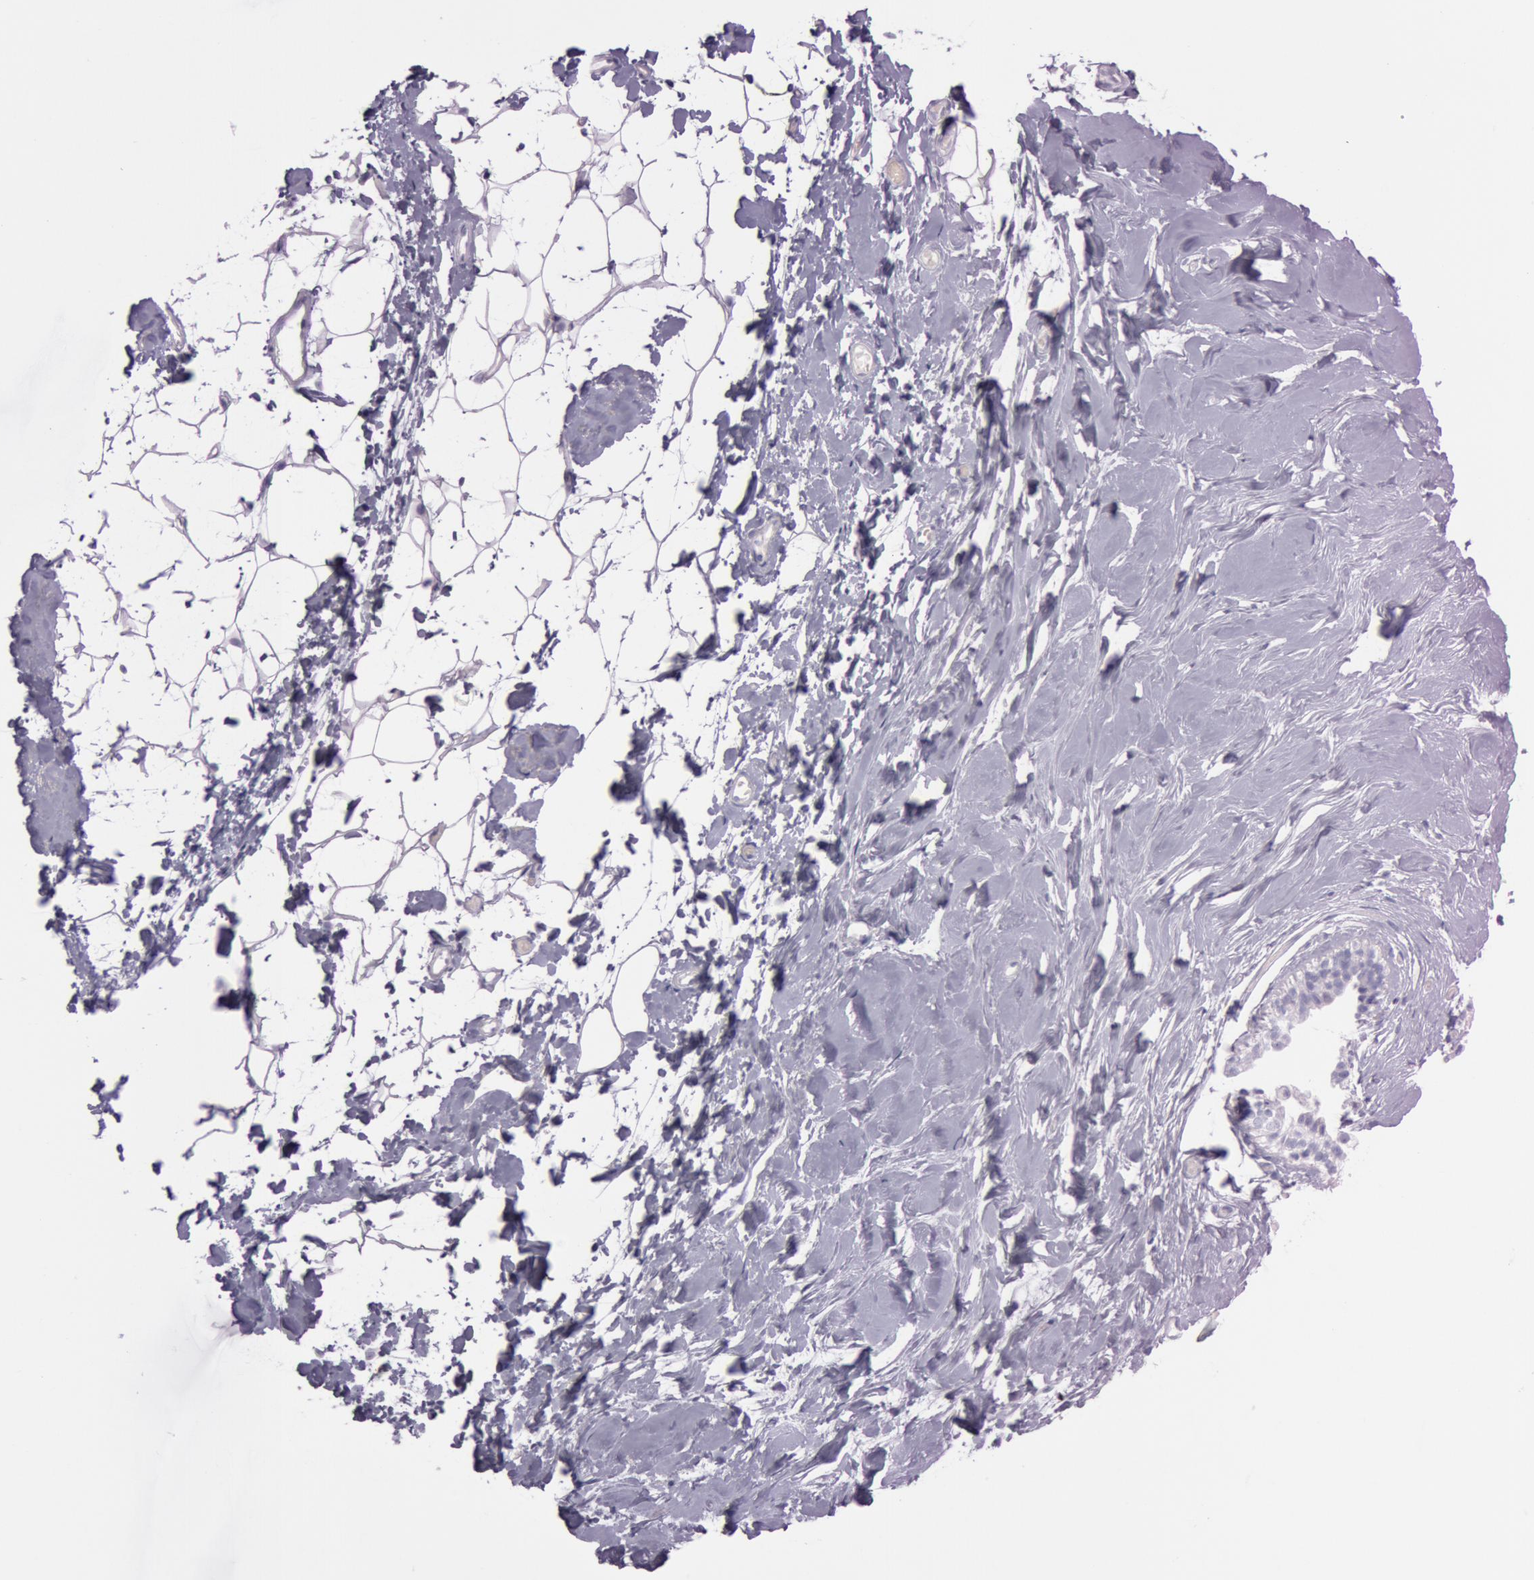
{"staining": {"intensity": "negative", "quantity": "none", "location": "none"}, "tissue": "adipose tissue", "cell_type": "Adipocytes", "image_type": "normal", "snomed": [{"axis": "morphology", "description": "Normal tissue, NOS"}, {"axis": "morphology", "description": "Fibrosis, NOS"}, {"axis": "topography", "description": "Breast"}], "caption": "Adipocytes show no significant protein expression in normal adipose tissue. The staining was performed using DAB (3,3'-diaminobenzidine) to visualize the protein expression in brown, while the nuclei were stained in blue with hematoxylin (Magnification: 20x).", "gene": "S100A7", "patient": {"sex": "female", "age": 24}}